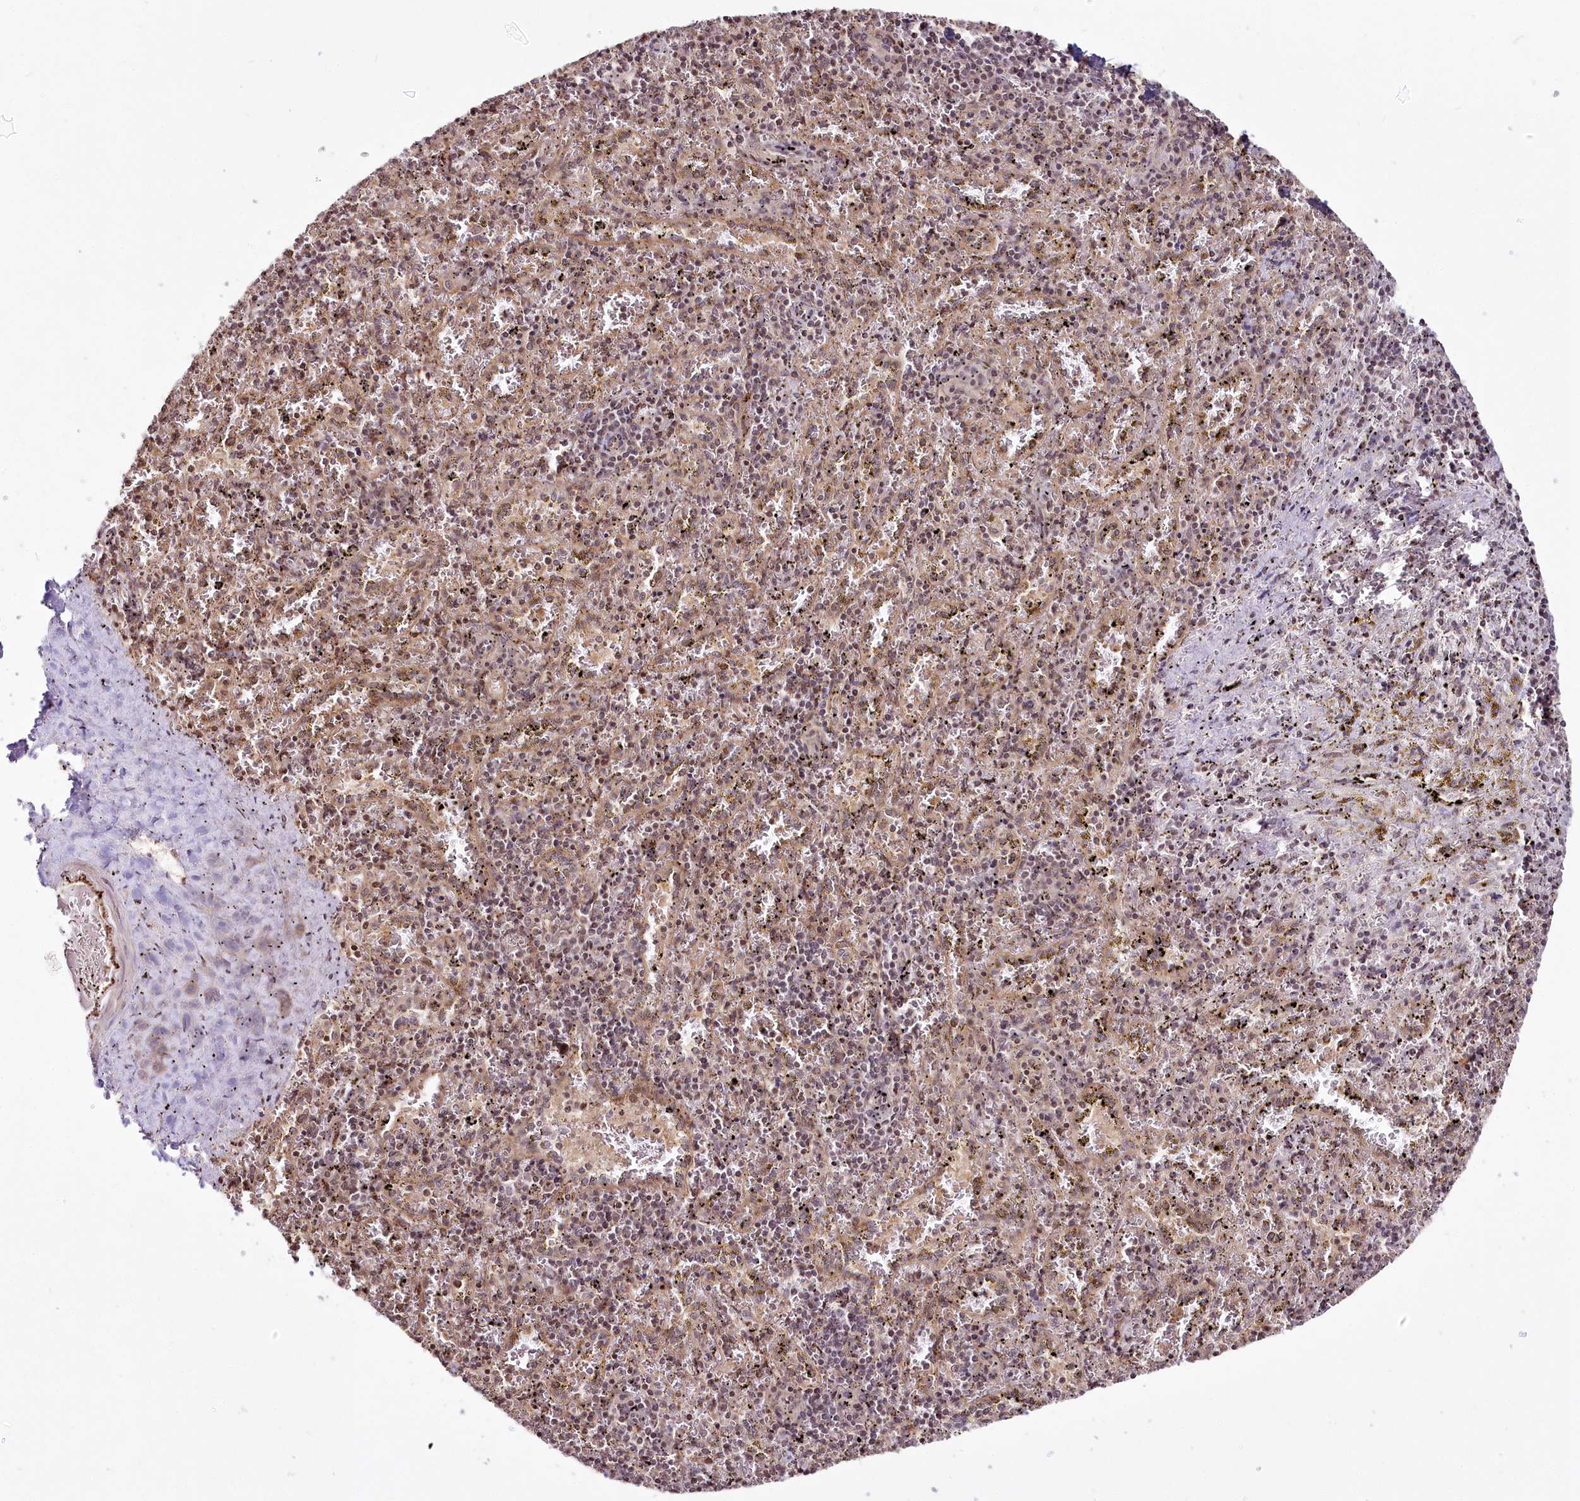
{"staining": {"intensity": "moderate", "quantity": "25%-75%", "location": "cytoplasmic/membranous,nuclear"}, "tissue": "spleen", "cell_type": "Cells in red pulp", "image_type": "normal", "snomed": [{"axis": "morphology", "description": "Normal tissue, NOS"}, {"axis": "topography", "description": "Spleen"}], "caption": "High-magnification brightfield microscopy of benign spleen stained with DAB (brown) and counterstained with hematoxylin (blue). cells in red pulp exhibit moderate cytoplasmic/membranous,nuclear positivity is seen in about25%-75% of cells. The protein of interest is stained brown, and the nuclei are stained in blue (DAB (3,3'-diaminobenzidine) IHC with brightfield microscopy, high magnification).", "gene": "HOXC8", "patient": {"sex": "male", "age": 11}}